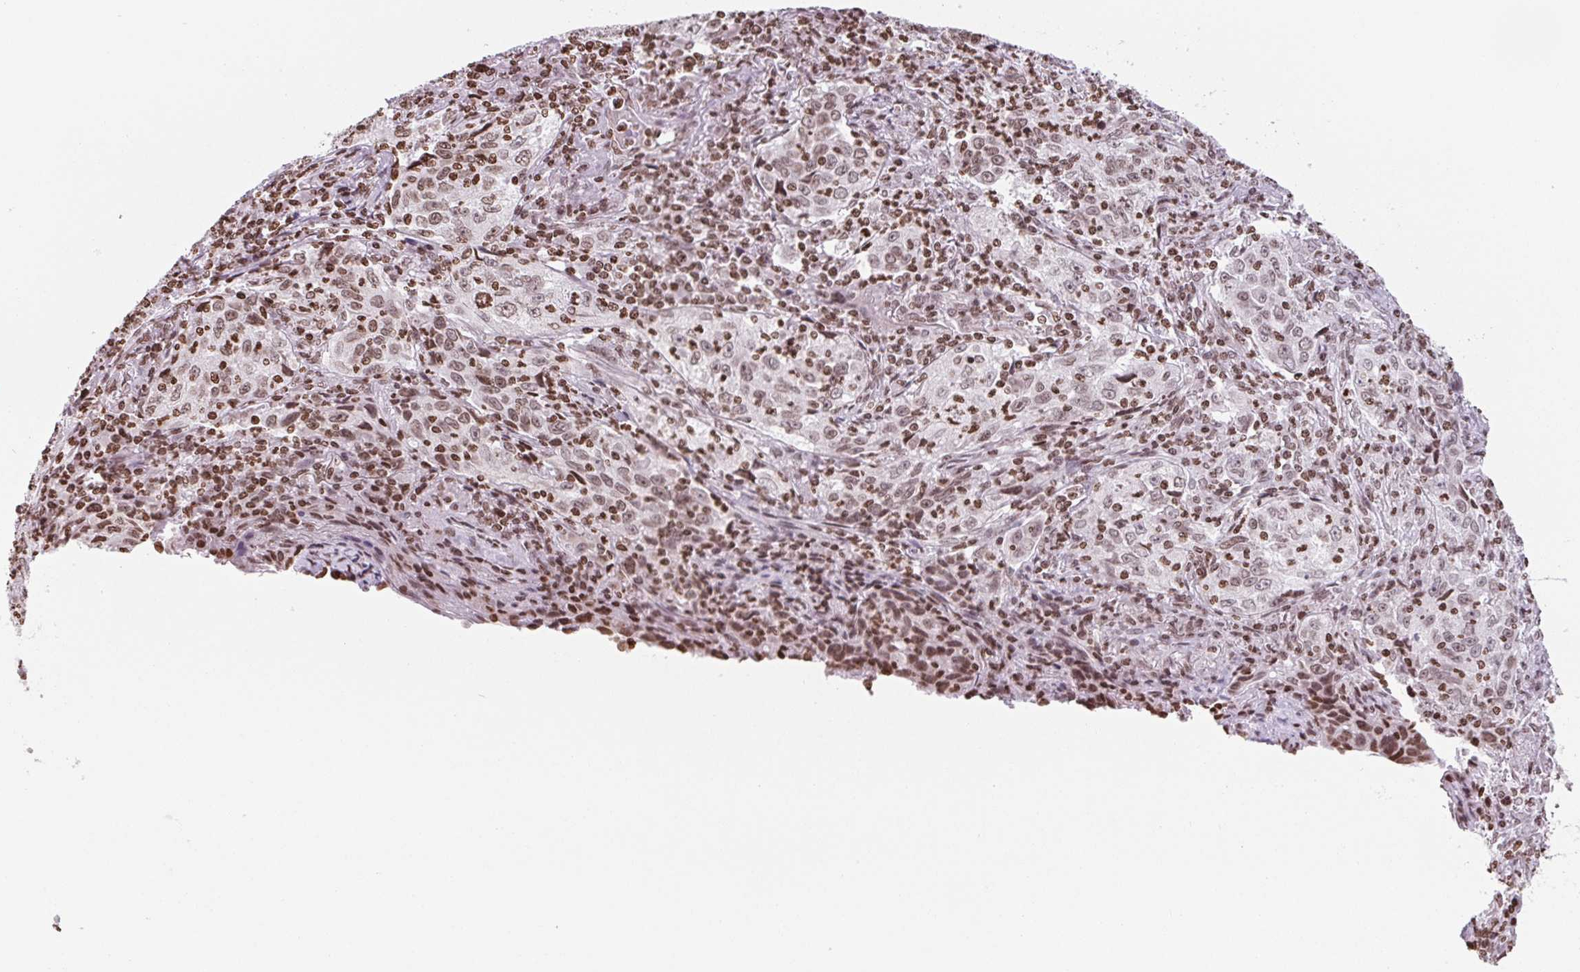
{"staining": {"intensity": "weak", "quantity": ">75%", "location": "nuclear"}, "tissue": "lung cancer", "cell_type": "Tumor cells", "image_type": "cancer", "snomed": [{"axis": "morphology", "description": "Squamous cell carcinoma, NOS"}, {"axis": "topography", "description": "Lung"}], "caption": "Lung squamous cell carcinoma tissue exhibits weak nuclear positivity in about >75% of tumor cells, visualized by immunohistochemistry. (Brightfield microscopy of DAB IHC at high magnification).", "gene": "SMIM12", "patient": {"sex": "male", "age": 71}}